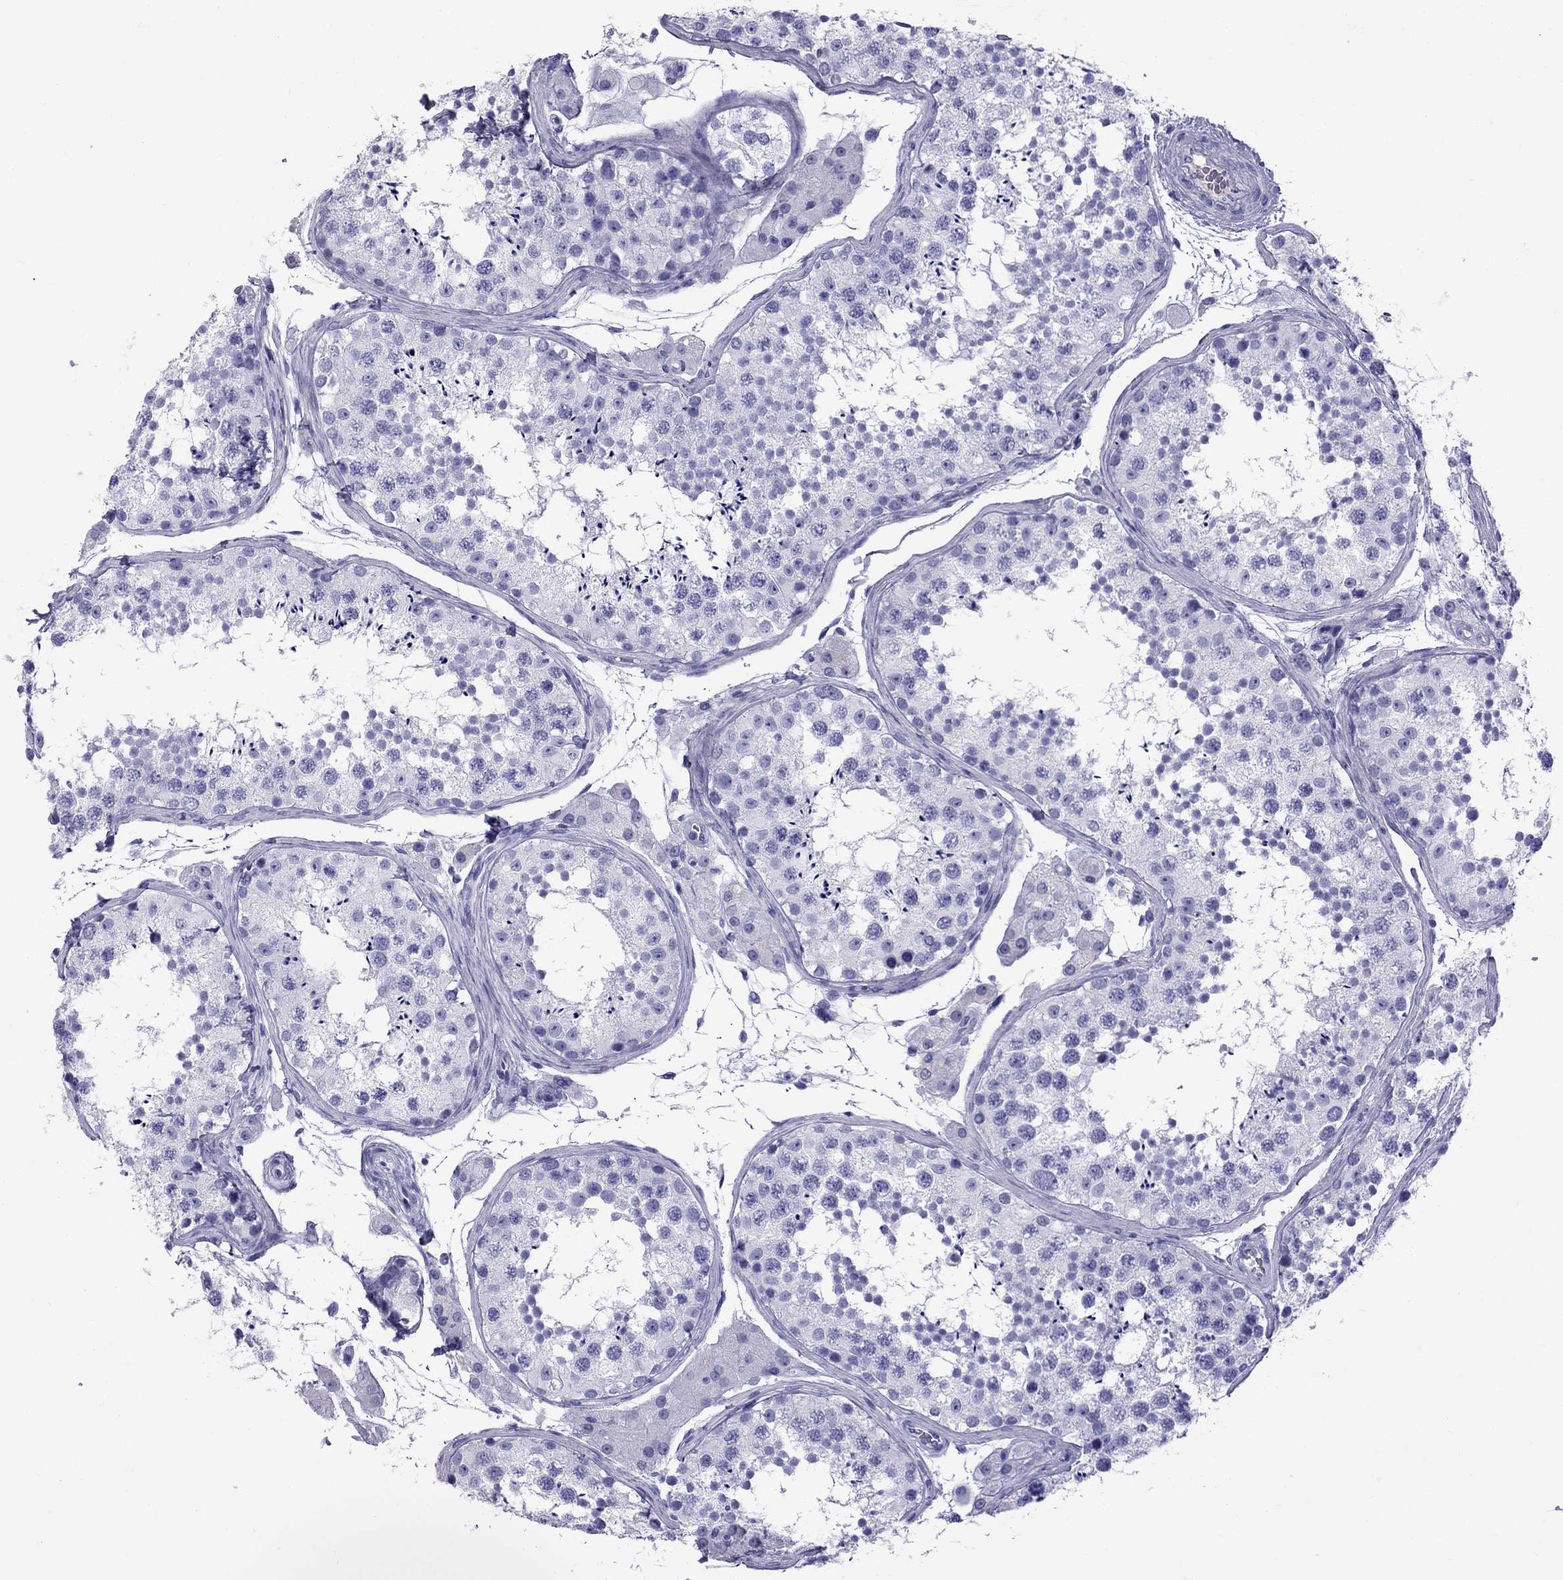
{"staining": {"intensity": "negative", "quantity": "none", "location": "none"}, "tissue": "testis", "cell_type": "Cells in seminiferous ducts", "image_type": "normal", "snomed": [{"axis": "morphology", "description": "Normal tissue, NOS"}, {"axis": "topography", "description": "Testis"}], "caption": "Human testis stained for a protein using immunohistochemistry (IHC) exhibits no staining in cells in seminiferous ducts.", "gene": "SCART1", "patient": {"sex": "male", "age": 41}}